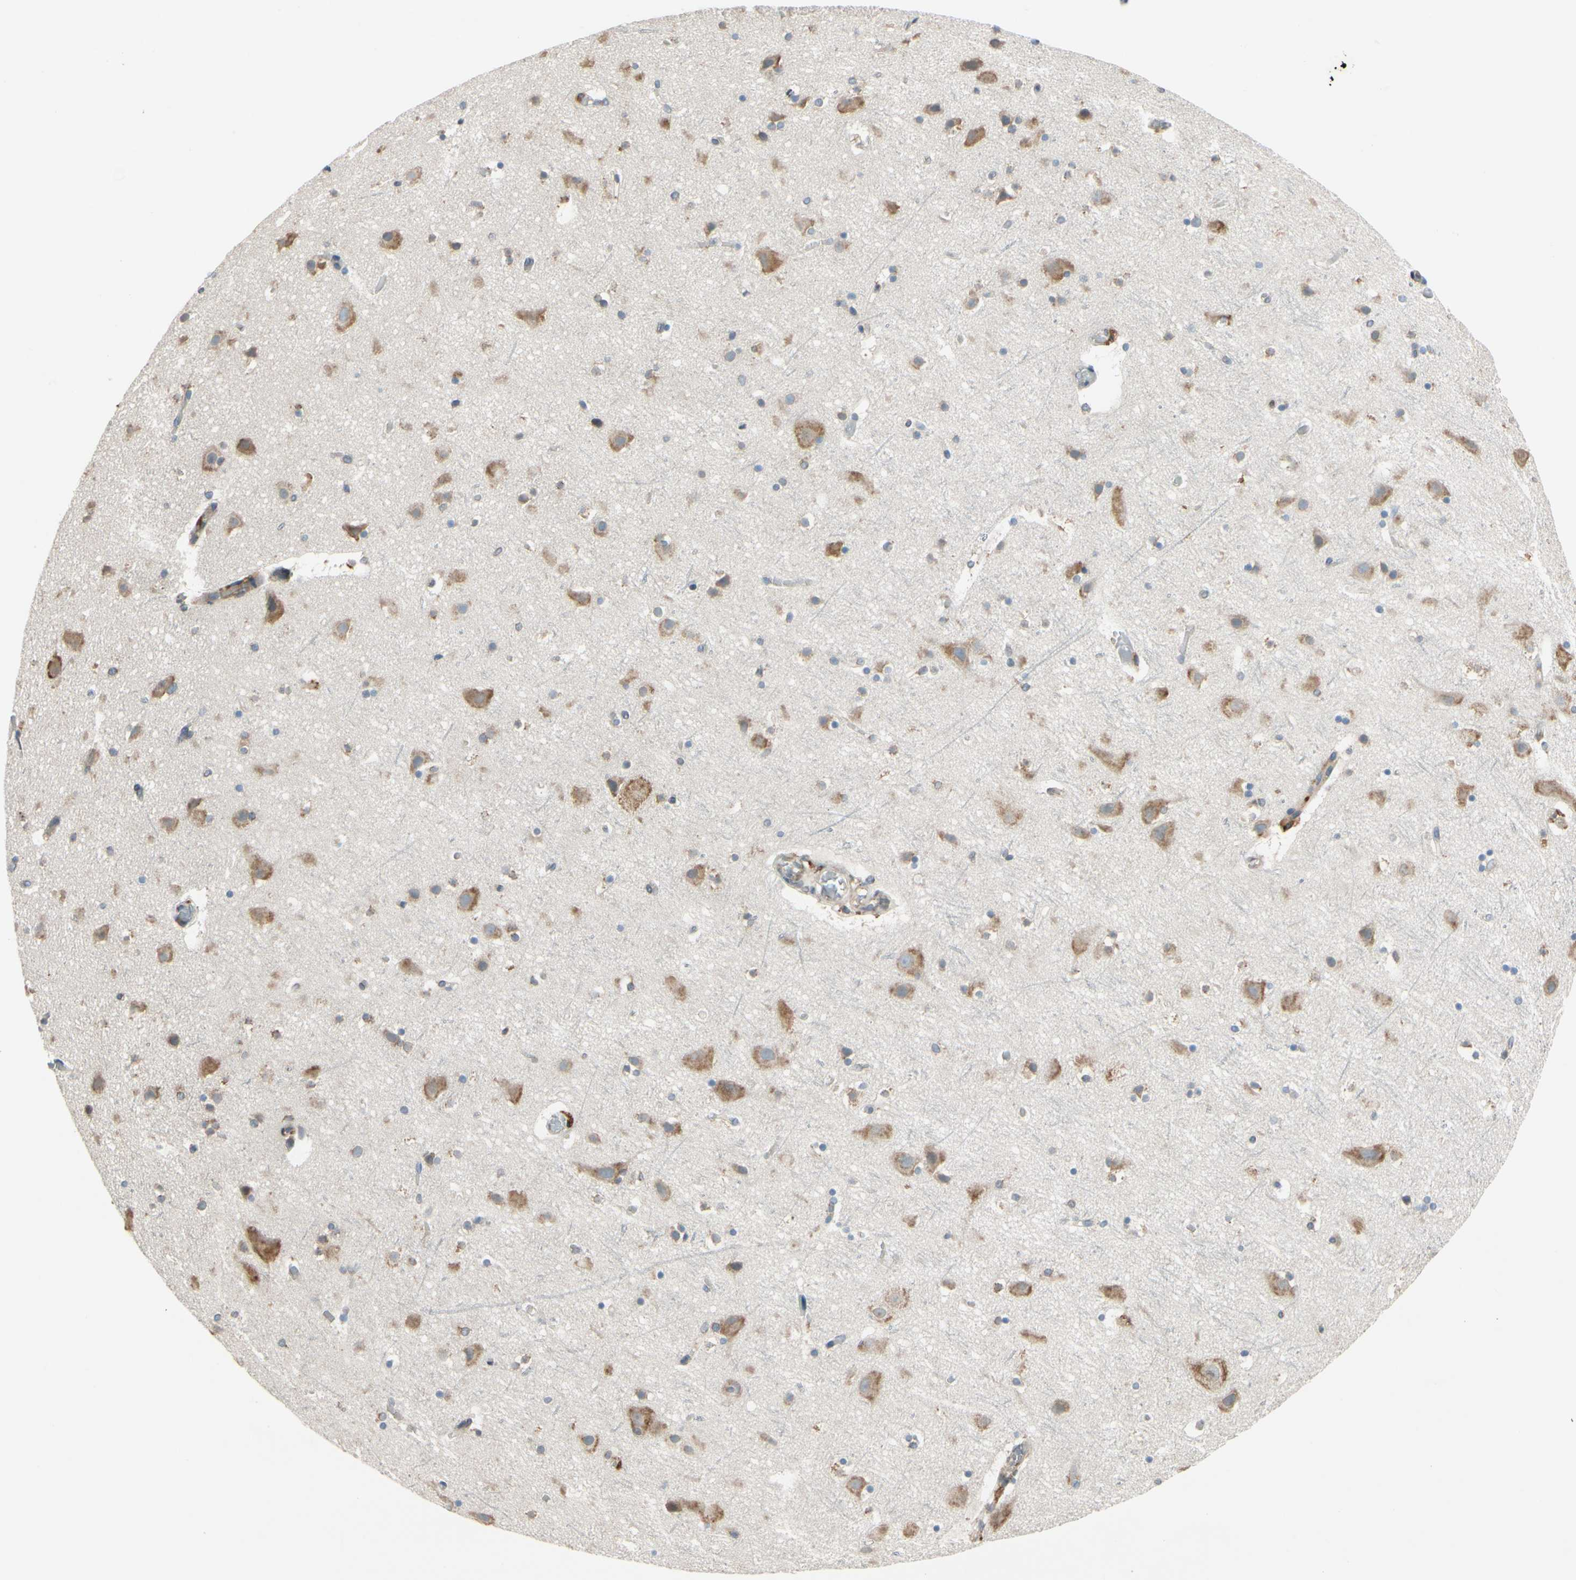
{"staining": {"intensity": "weak", "quantity": "25%-75%", "location": "cytoplasmic/membranous"}, "tissue": "cerebral cortex", "cell_type": "Endothelial cells", "image_type": "normal", "snomed": [{"axis": "morphology", "description": "Normal tissue, NOS"}, {"axis": "topography", "description": "Cerebral cortex"}], "caption": "IHC image of benign cerebral cortex: human cerebral cortex stained using IHC shows low levels of weak protein expression localized specifically in the cytoplasmic/membranous of endothelial cells, appearing as a cytoplasmic/membranous brown color.", "gene": "RPN2", "patient": {"sex": "male", "age": 45}}